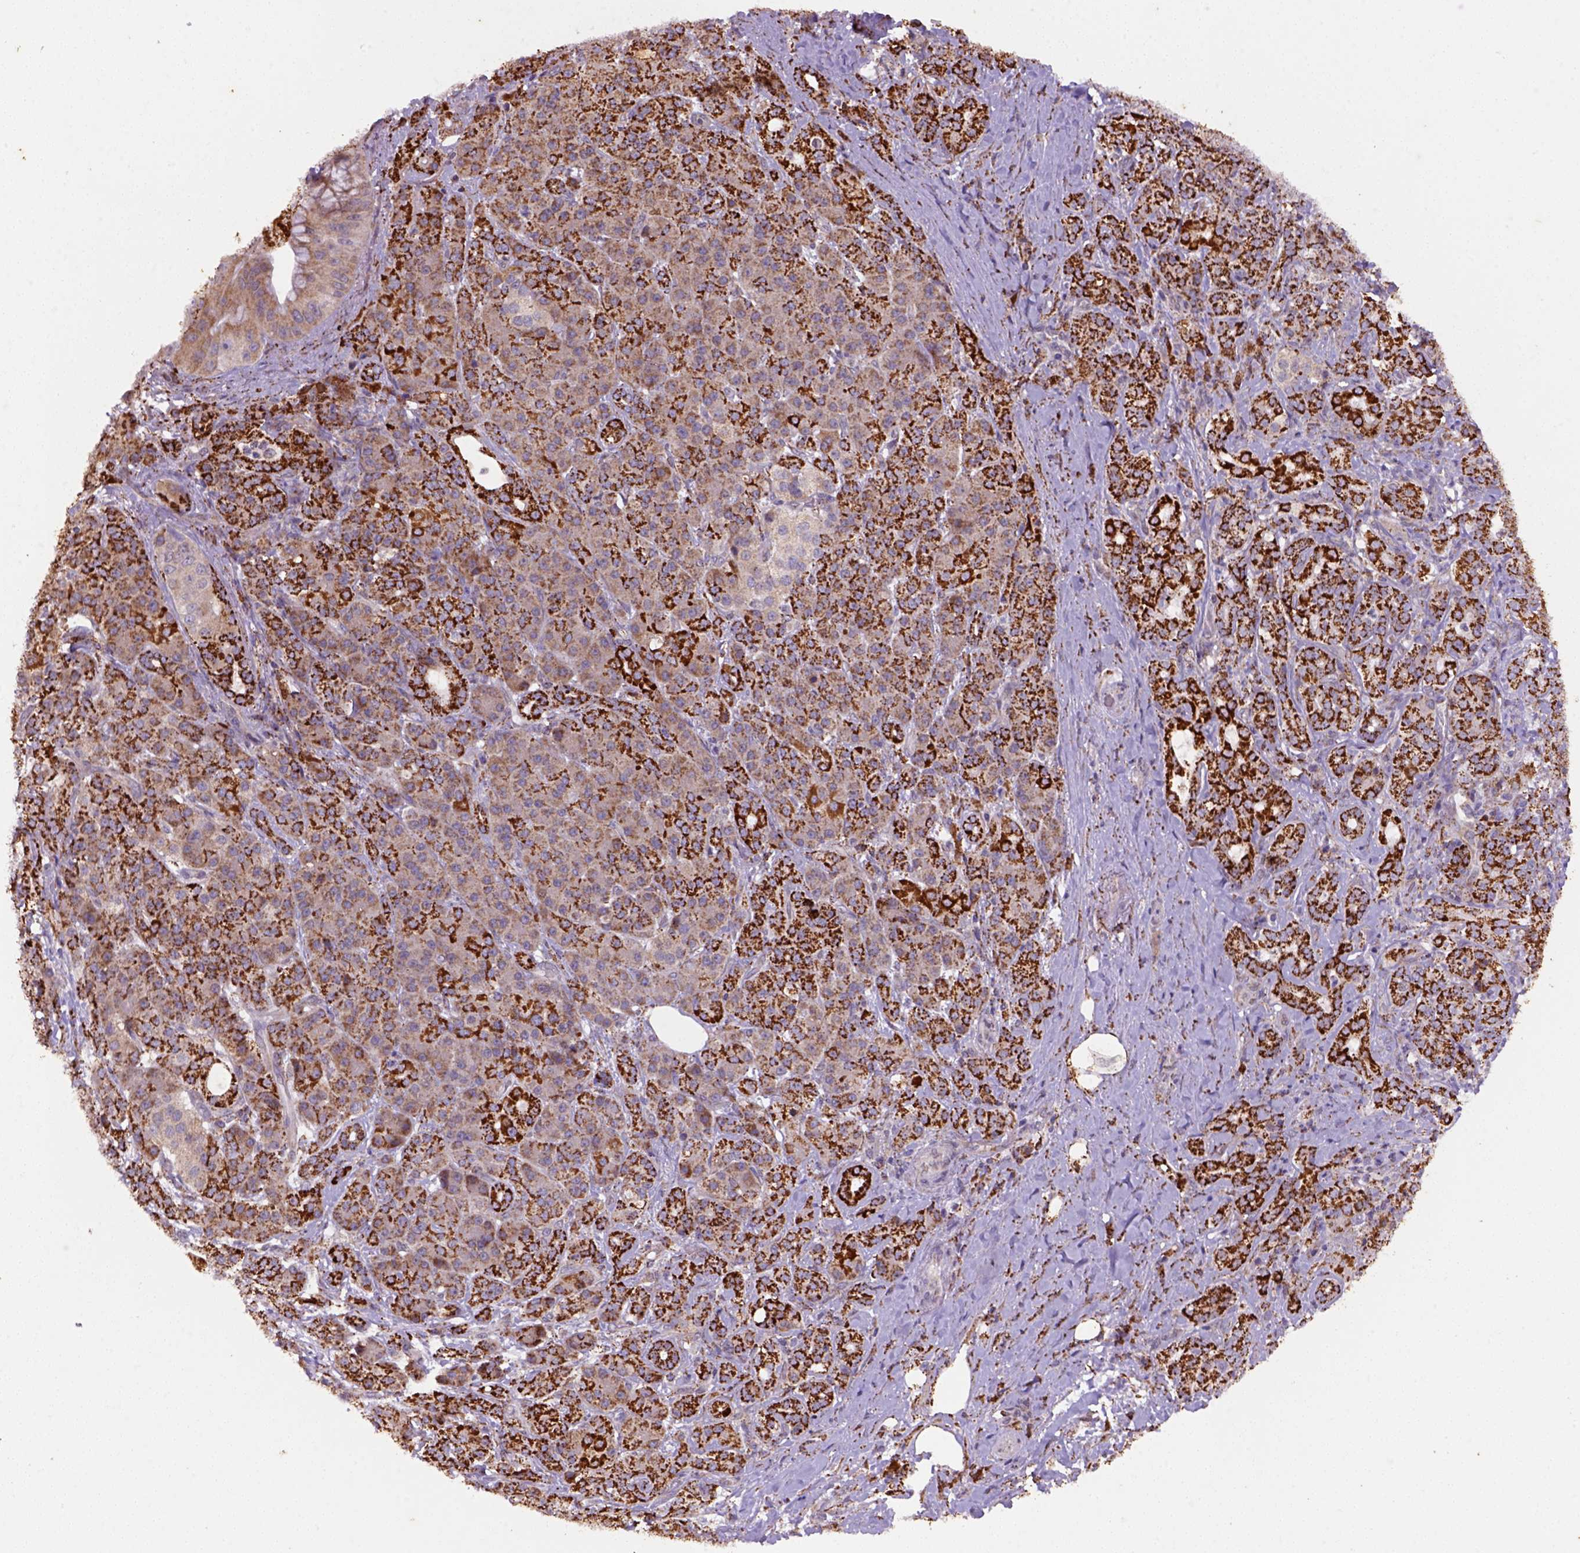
{"staining": {"intensity": "moderate", "quantity": ">75%", "location": "cytoplasmic/membranous"}, "tissue": "pancreatic cancer", "cell_type": "Tumor cells", "image_type": "cancer", "snomed": [{"axis": "morphology", "description": "Normal tissue, NOS"}, {"axis": "morphology", "description": "Inflammation, NOS"}, {"axis": "morphology", "description": "Adenocarcinoma, NOS"}, {"axis": "topography", "description": "Pancreas"}], "caption": "Brown immunohistochemical staining in human pancreatic adenocarcinoma demonstrates moderate cytoplasmic/membranous positivity in approximately >75% of tumor cells.", "gene": "FZD7", "patient": {"sex": "male", "age": 57}}